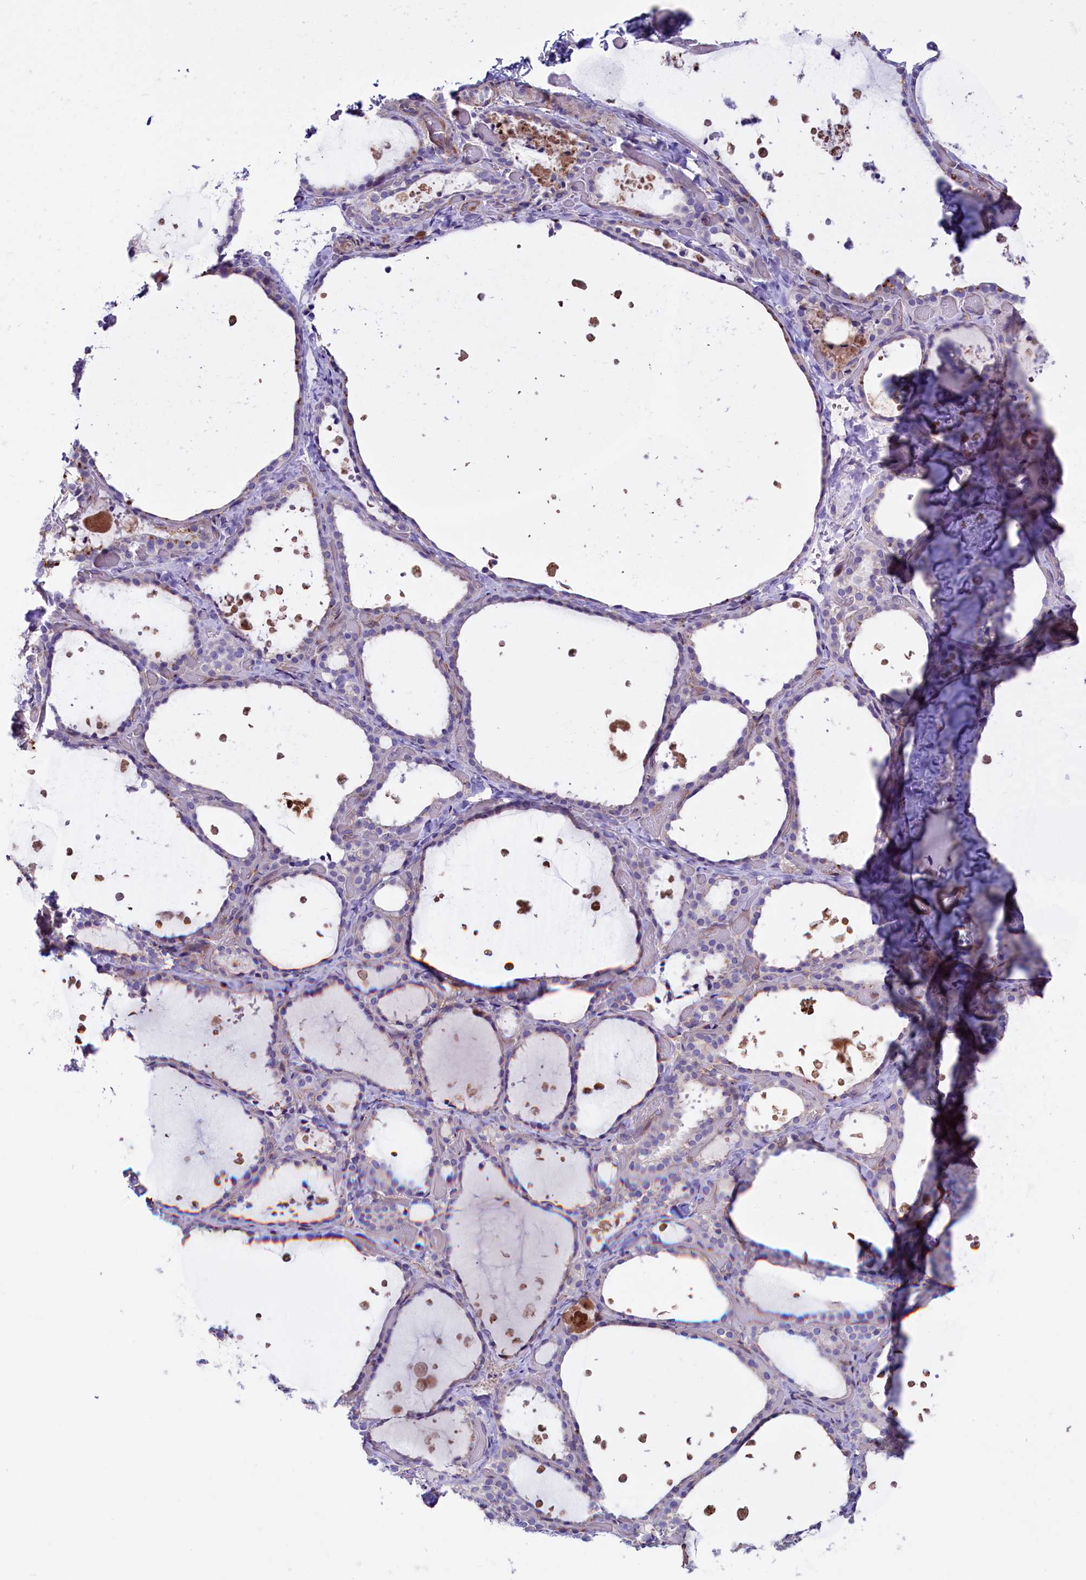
{"staining": {"intensity": "weak", "quantity": "<25%", "location": "cytoplasmic/membranous"}, "tissue": "thyroid gland", "cell_type": "Glandular cells", "image_type": "normal", "snomed": [{"axis": "morphology", "description": "Normal tissue, NOS"}, {"axis": "topography", "description": "Thyroid gland"}], "caption": "IHC of unremarkable thyroid gland displays no staining in glandular cells.", "gene": "GPR108", "patient": {"sex": "female", "age": 44}}